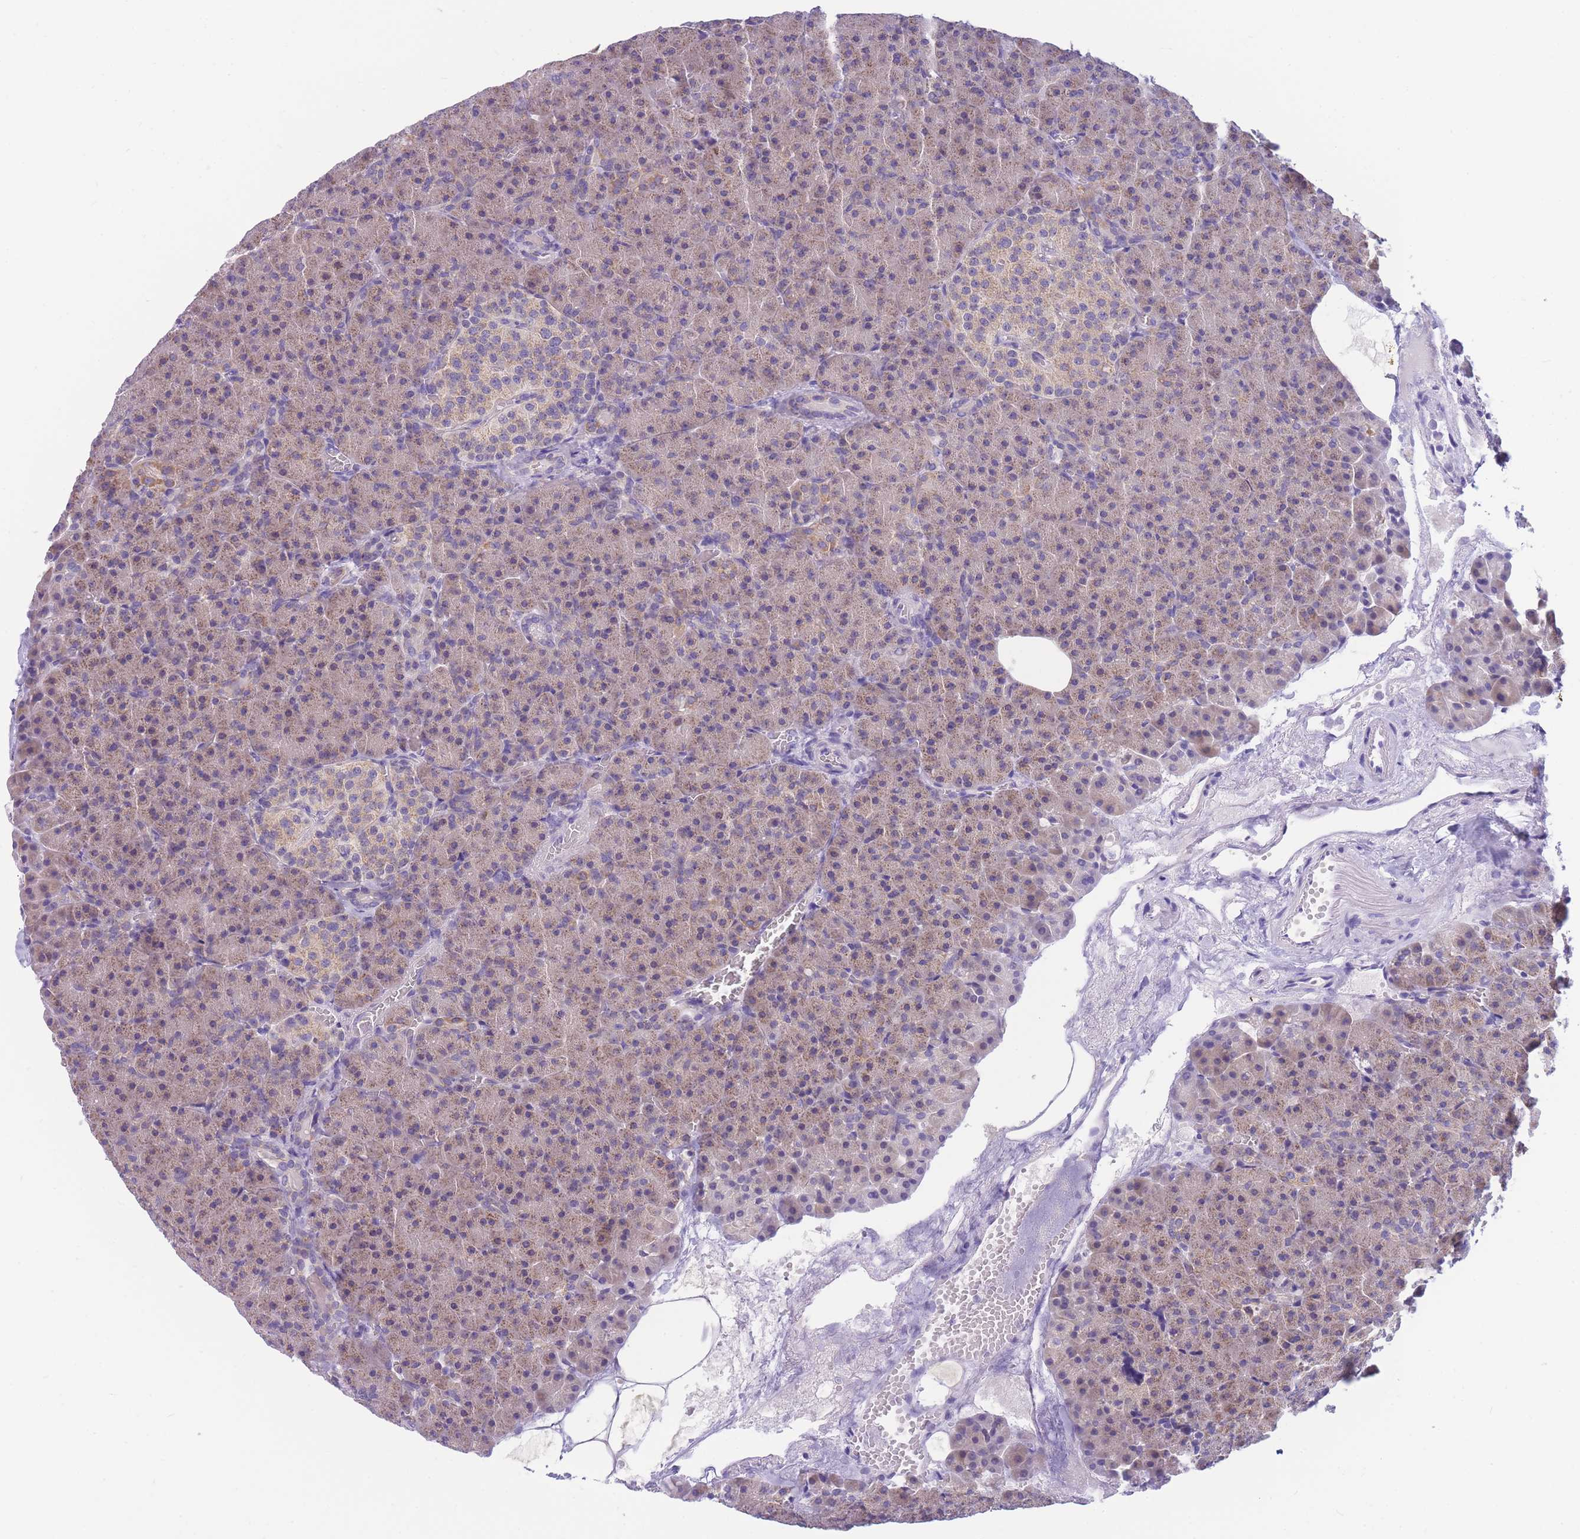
{"staining": {"intensity": "weak", "quantity": ">75%", "location": "cytoplasmic/membranous"}, "tissue": "pancreas", "cell_type": "Exocrine glandular cells", "image_type": "normal", "snomed": [{"axis": "morphology", "description": "Normal tissue, NOS"}, {"axis": "topography", "description": "Pancreas"}], "caption": "IHC (DAB (3,3'-diaminobenzidine)) staining of unremarkable human pancreas reveals weak cytoplasmic/membranous protein expression in about >75% of exocrine glandular cells.", "gene": "DHRS11", "patient": {"sex": "female", "age": 74}}